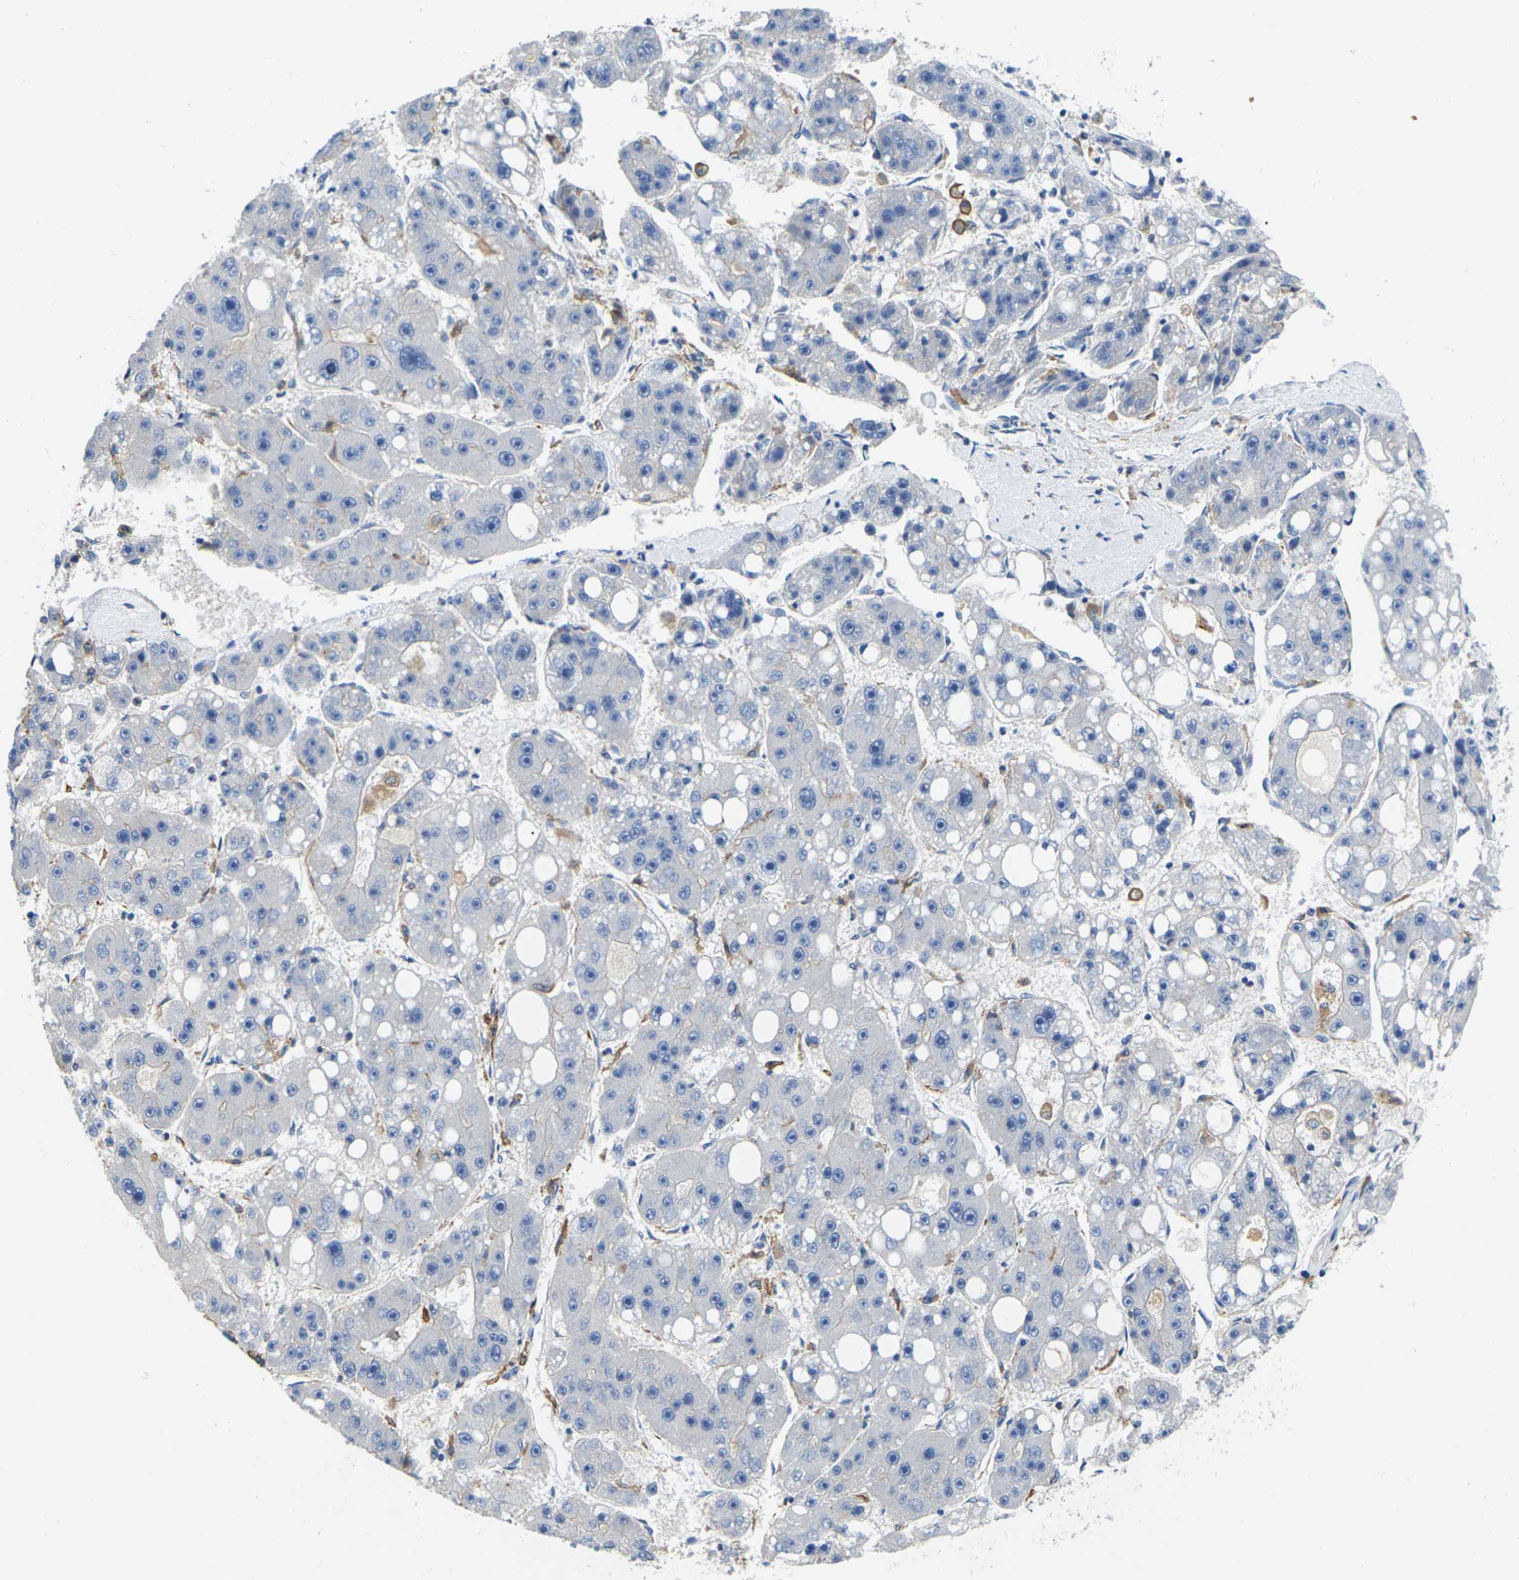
{"staining": {"intensity": "negative", "quantity": "none", "location": "none"}, "tissue": "liver cancer", "cell_type": "Tumor cells", "image_type": "cancer", "snomed": [{"axis": "morphology", "description": "Carcinoma, Hepatocellular, NOS"}, {"axis": "topography", "description": "Liver"}], "caption": "High power microscopy image of an immunohistochemistry image of hepatocellular carcinoma (liver), revealing no significant expression in tumor cells.", "gene": "SCNN1A", "patient": {"sex": "female", "age": 61}}